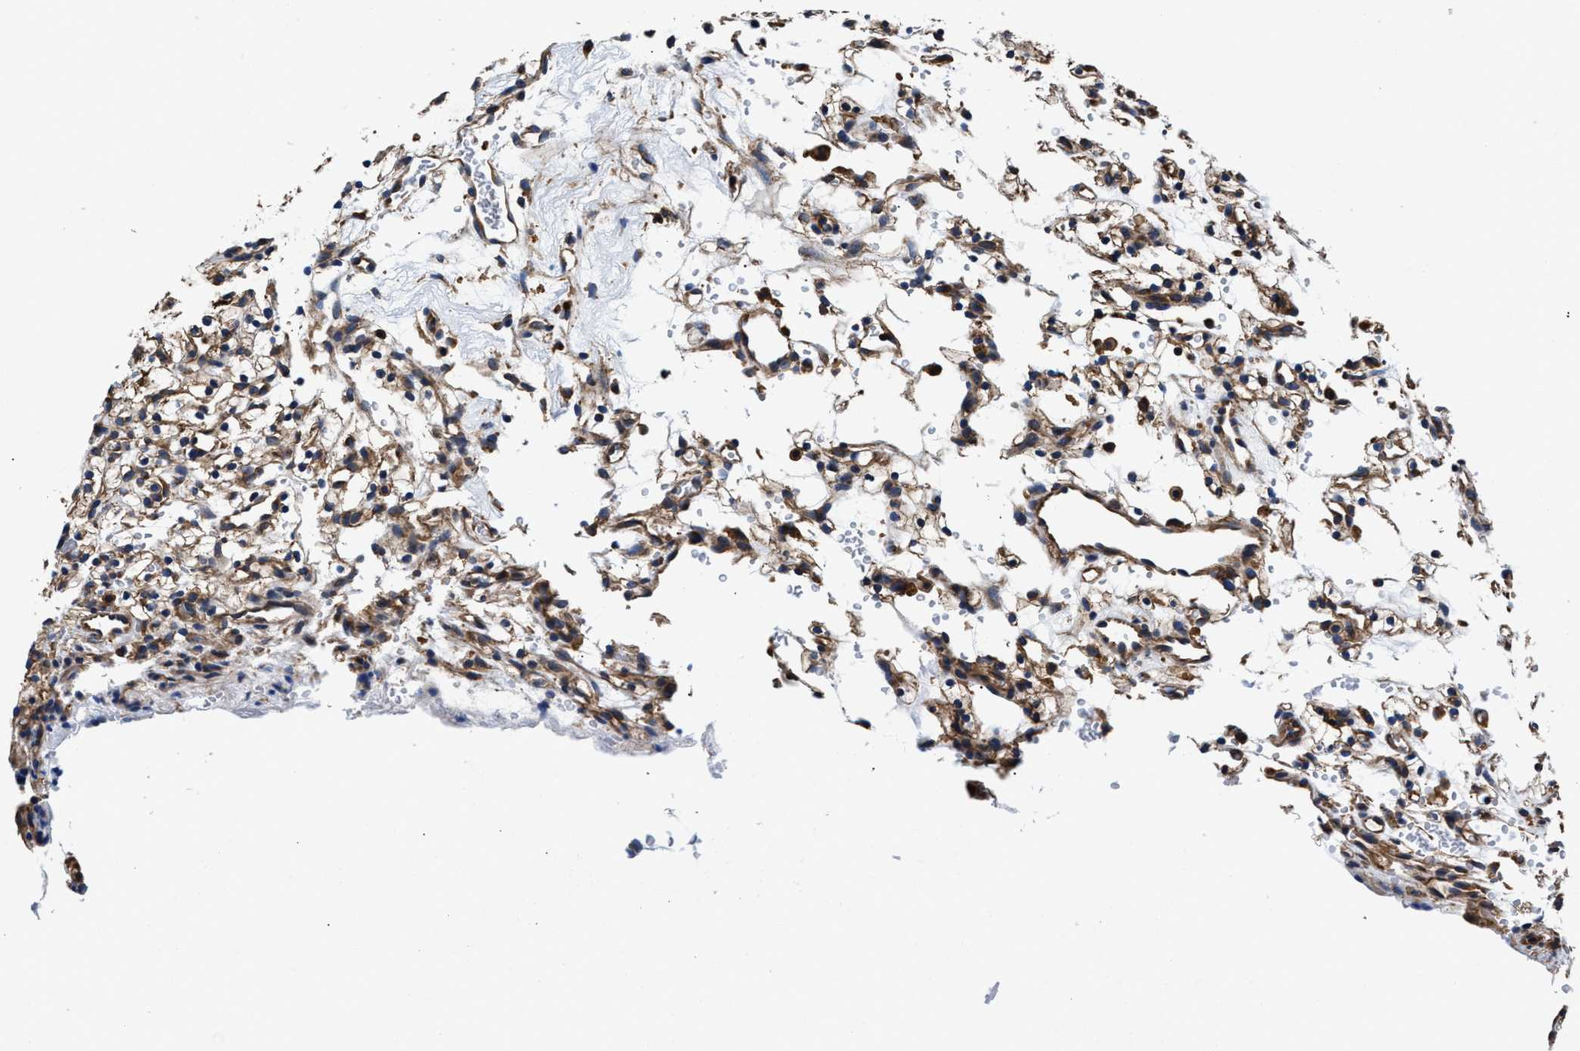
{"staining": {"intensity": "moderate", "quantity": ">75%", "location": "cytoplasmic/membranous"}, "tissue": "renal cancer", "cell_type": "Tumor cells", "image_type": "cancer", "snomed": [{"axis": "morphology", "description": "Adenocarcinoma, NOS"}, {"axis": "topography", "description": "Kidney"}], "caption": "Protein expression by immunohistochemistry (IHC) exhibits moderate cytoplasmic/membranous staining in about >75% of tumor cells in renal cancer (adenocarcinoma). The staining was performed using DAB (3,3'-diaminobenzidine), with brown indicating positive protein expression. Nuclei are stained blue with hematoxylin.", "gene": "PPP1R9B", "patient": {"sex": "female", "age": 57}}